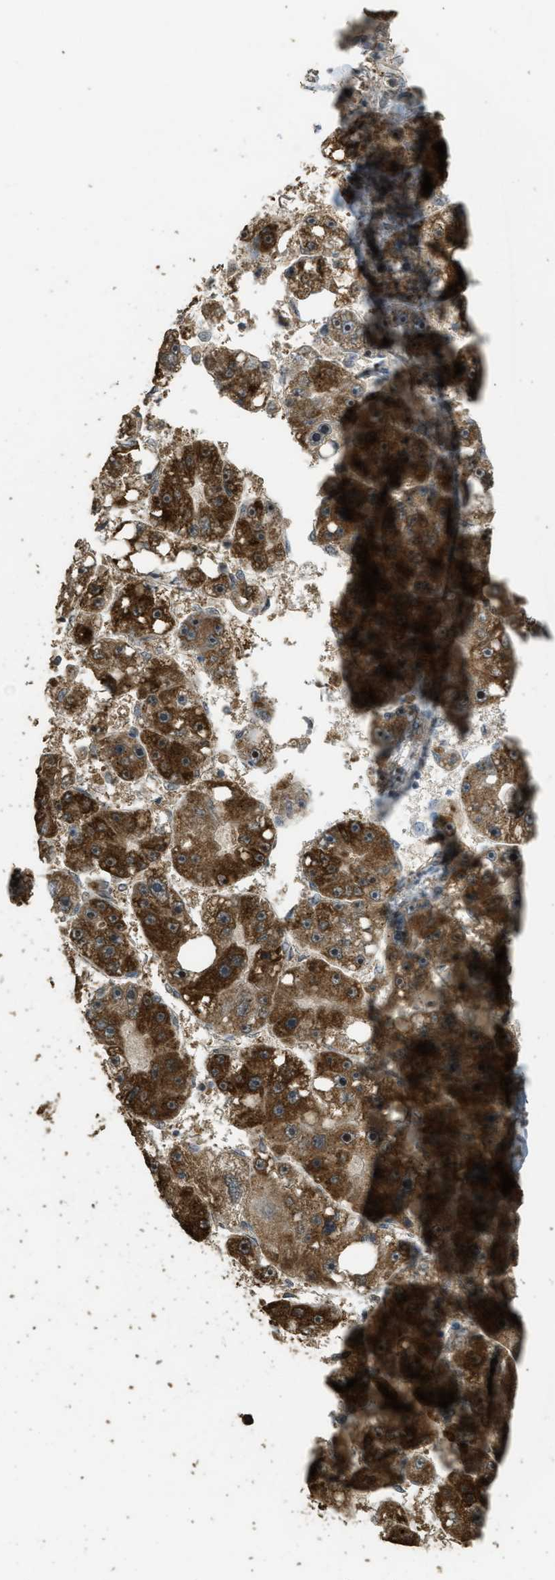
{"staining": {"intensity": "strong", "quantity": ">75%", "location": "cytoplasmic/membranous"}, "tissue": "liver cancer", "cell_type": "Tumor cells", "image_type": "cancer", "snomed": [{"axis": "morphology", "description": "Carcinoma, Hepatocellular, NOS"}, {"axis": "topography", "description": "Liver"}], "caption": "Strong cytoplasmic/membranous protein positivity is present in approximately >75% of tumor cells in liver cancer (hepatocellular carcinoma).", "gene": "CTPS1", "patient": {"sex": "female", "age": 61}}